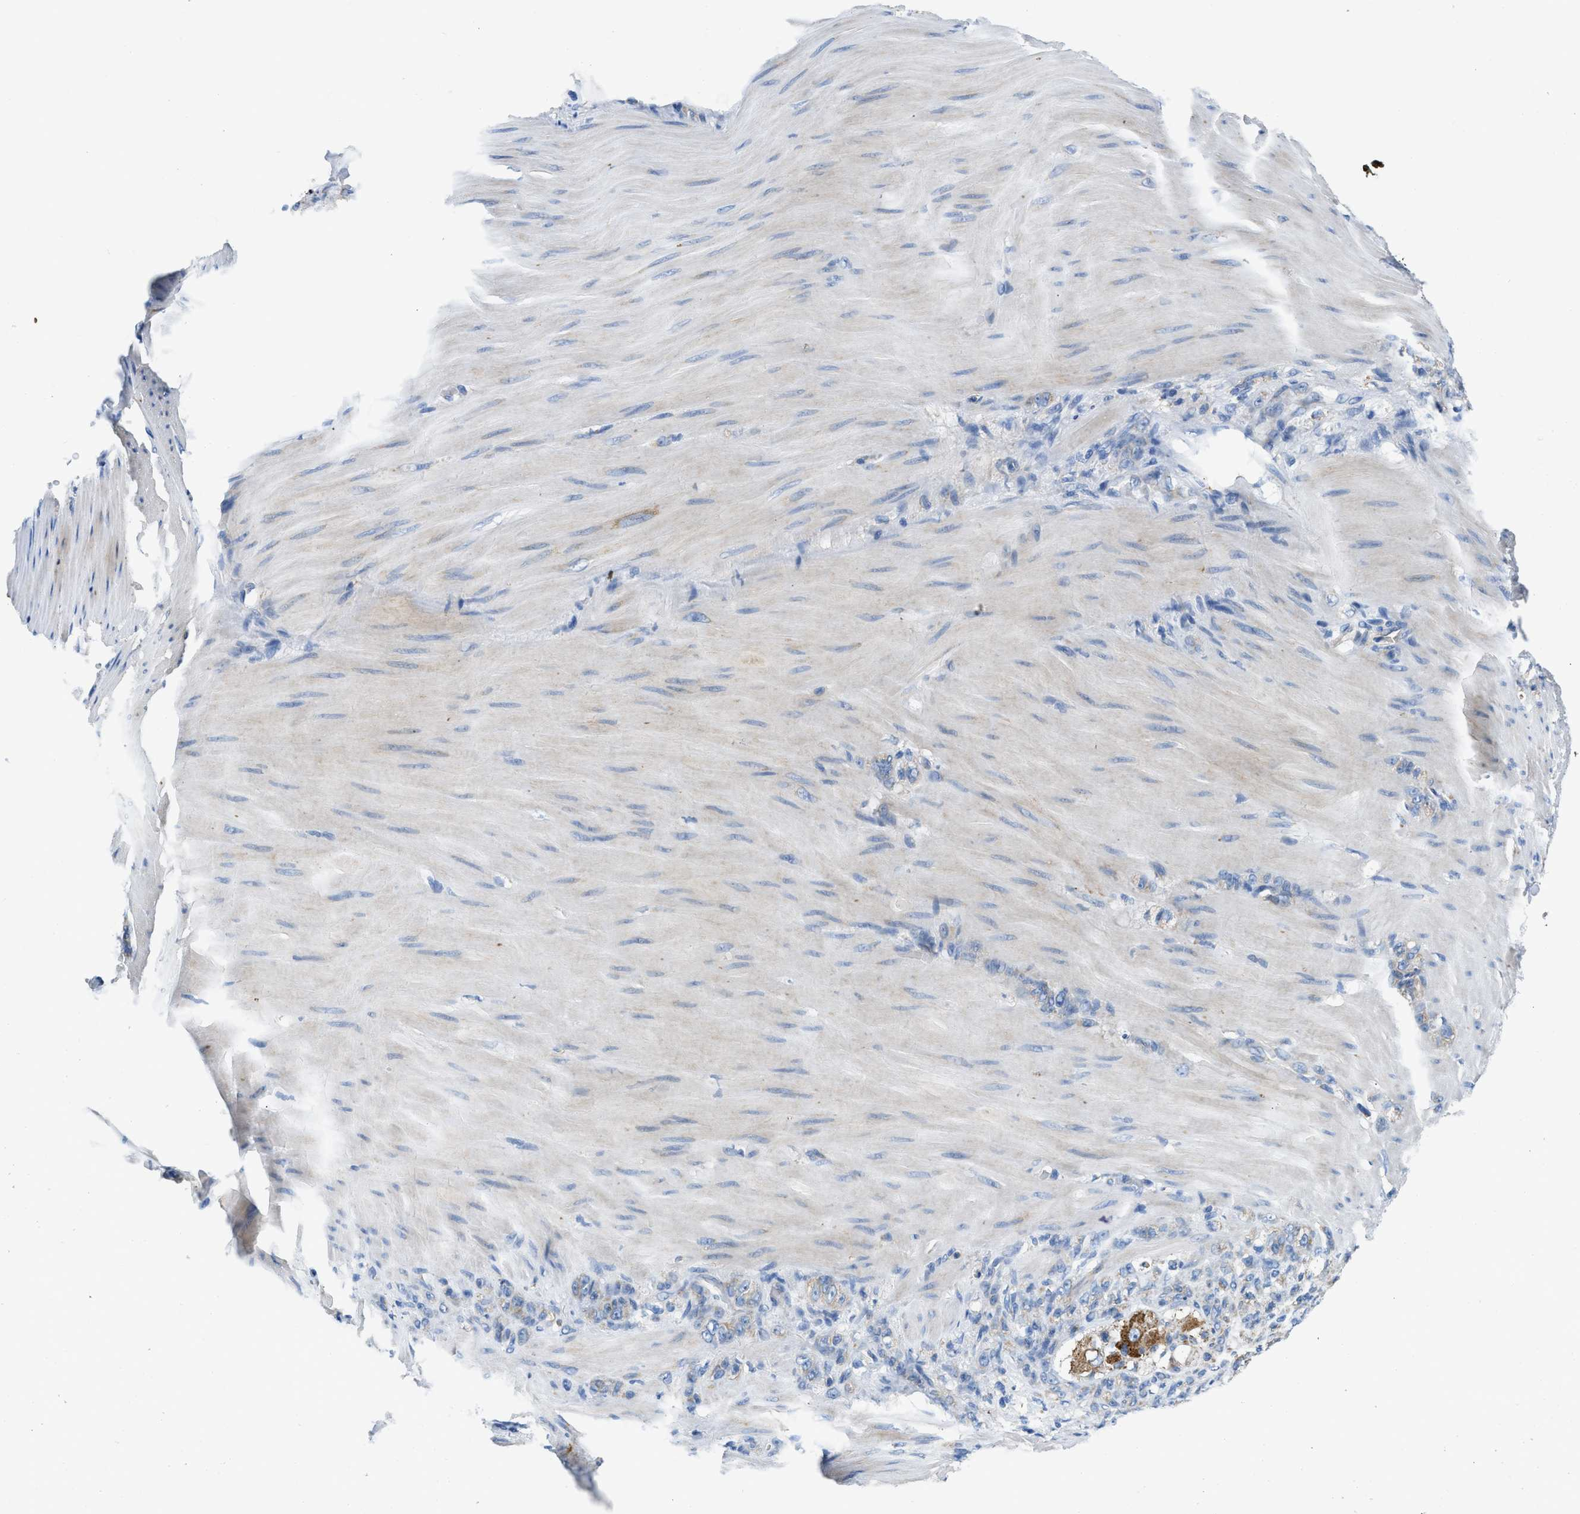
{"staining": {"intensity": "weak", "quantity": "<25%", "location": "cytoplasmic/membranous"}, "tissue": "stomach cancer", "cell_type": "Tumor cells", "image_type": "cancer", "snomed": [{"axis": "morphology", "description": "Normal tissue, NOS"}, {"axis": "morphology", "description": "Adenocarcinoma, NOS"}, {"axis": "topography", "description": "Stomach"}], "caption": "DAB immunohistochemical staining of stomach cancer (adenocarcinoma) shows no significant positivity in tumor cells.", "gene": "SLC25A13", "patient": {"sex": "male", "age": 82}}